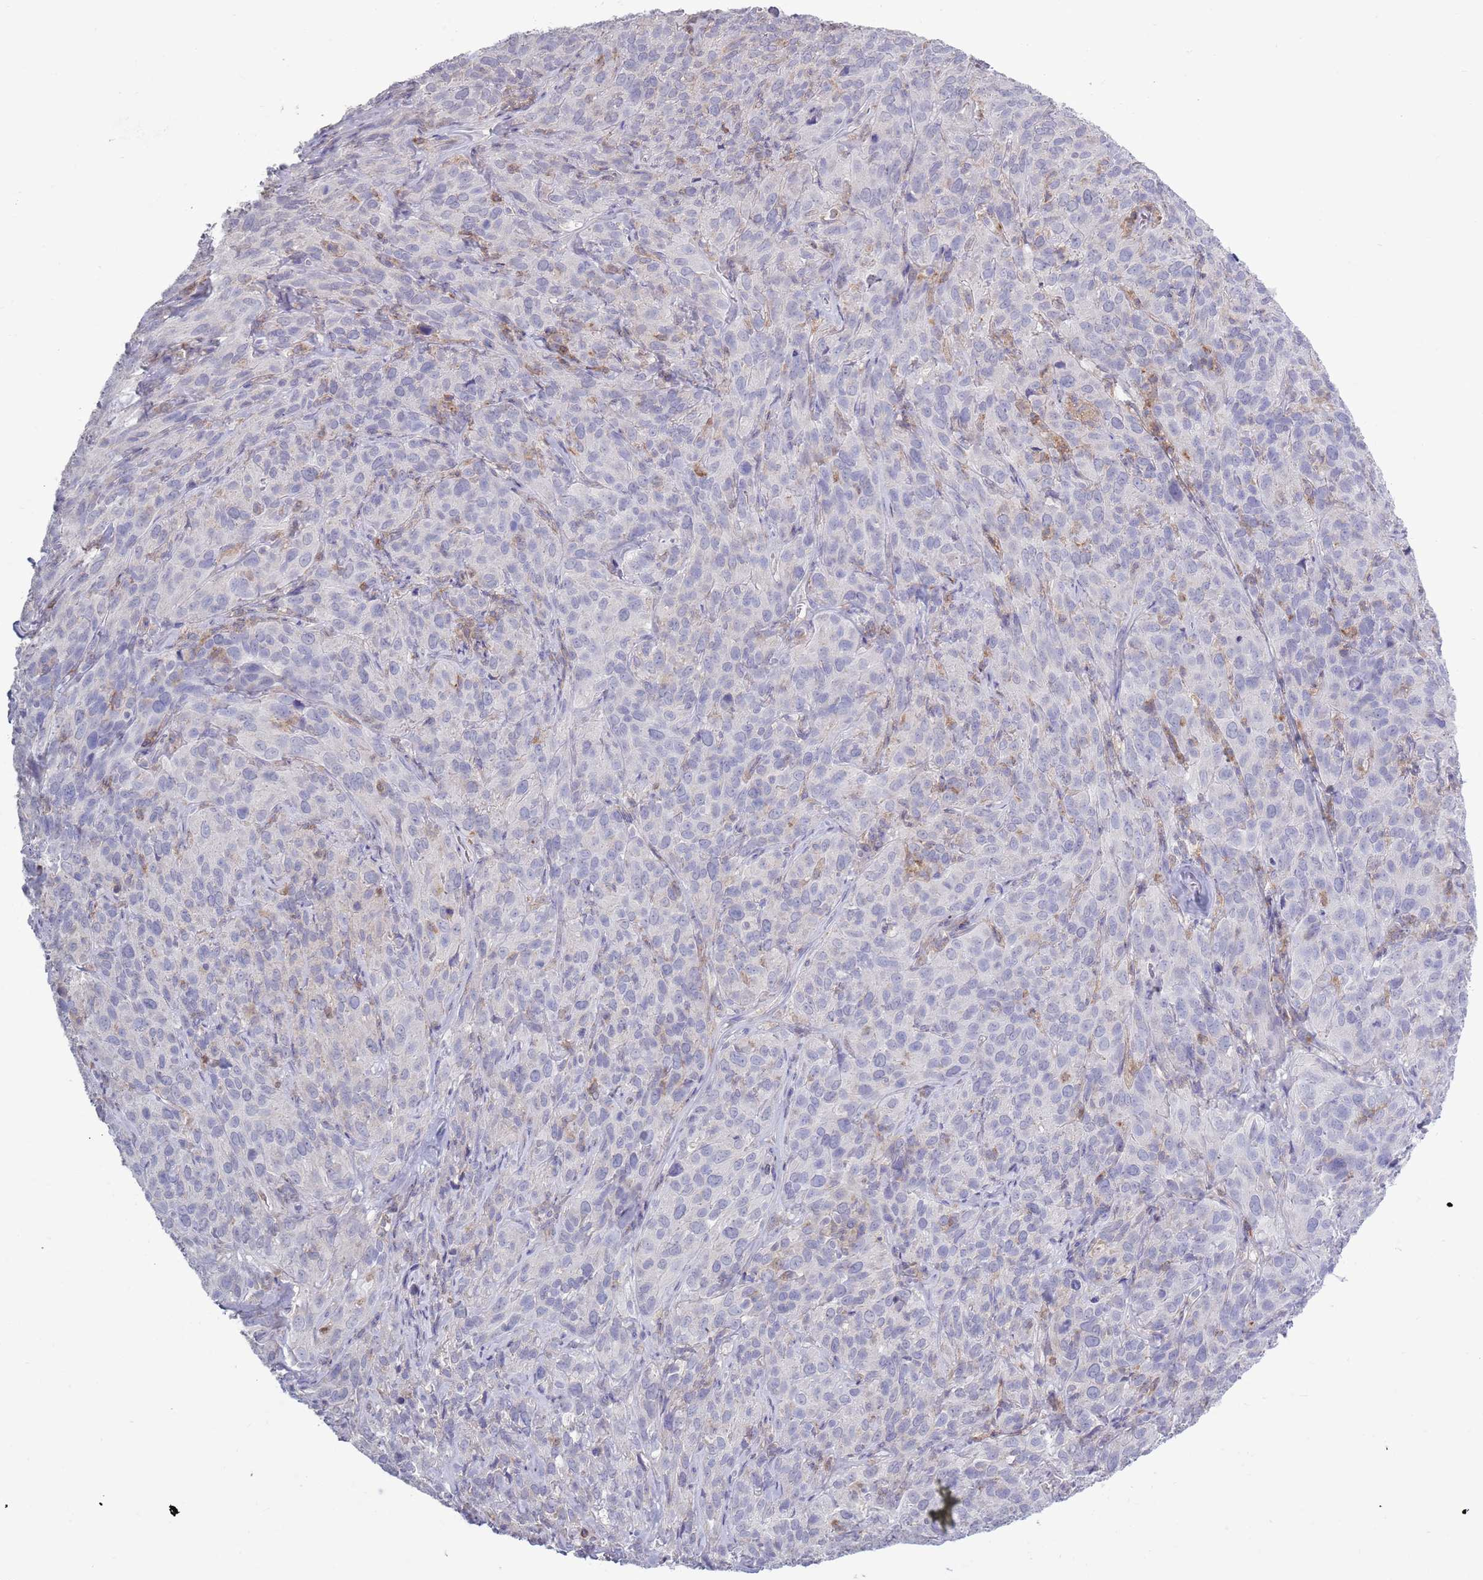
{"staining": {"intensity": "negative", "quantity": "none", "location": "none"}, "tissue": "cervical cancer", "cell_type": "Tumor cells", "image_type": "cancer", "snomed": [{"axis": "morphology", "description": "Squamous cell carcinoma, NOS"}, {"axis": "topography", "description": "Cervix"}], "caption": "Immunohistochemistry micrograph of human squamous cell carcinoma (cervical) stained for a protein (brown), which demonstrates no staining in tumor cells.", "gene": "ACSBG1", "patient": {"sex": "female", "age": 51}}